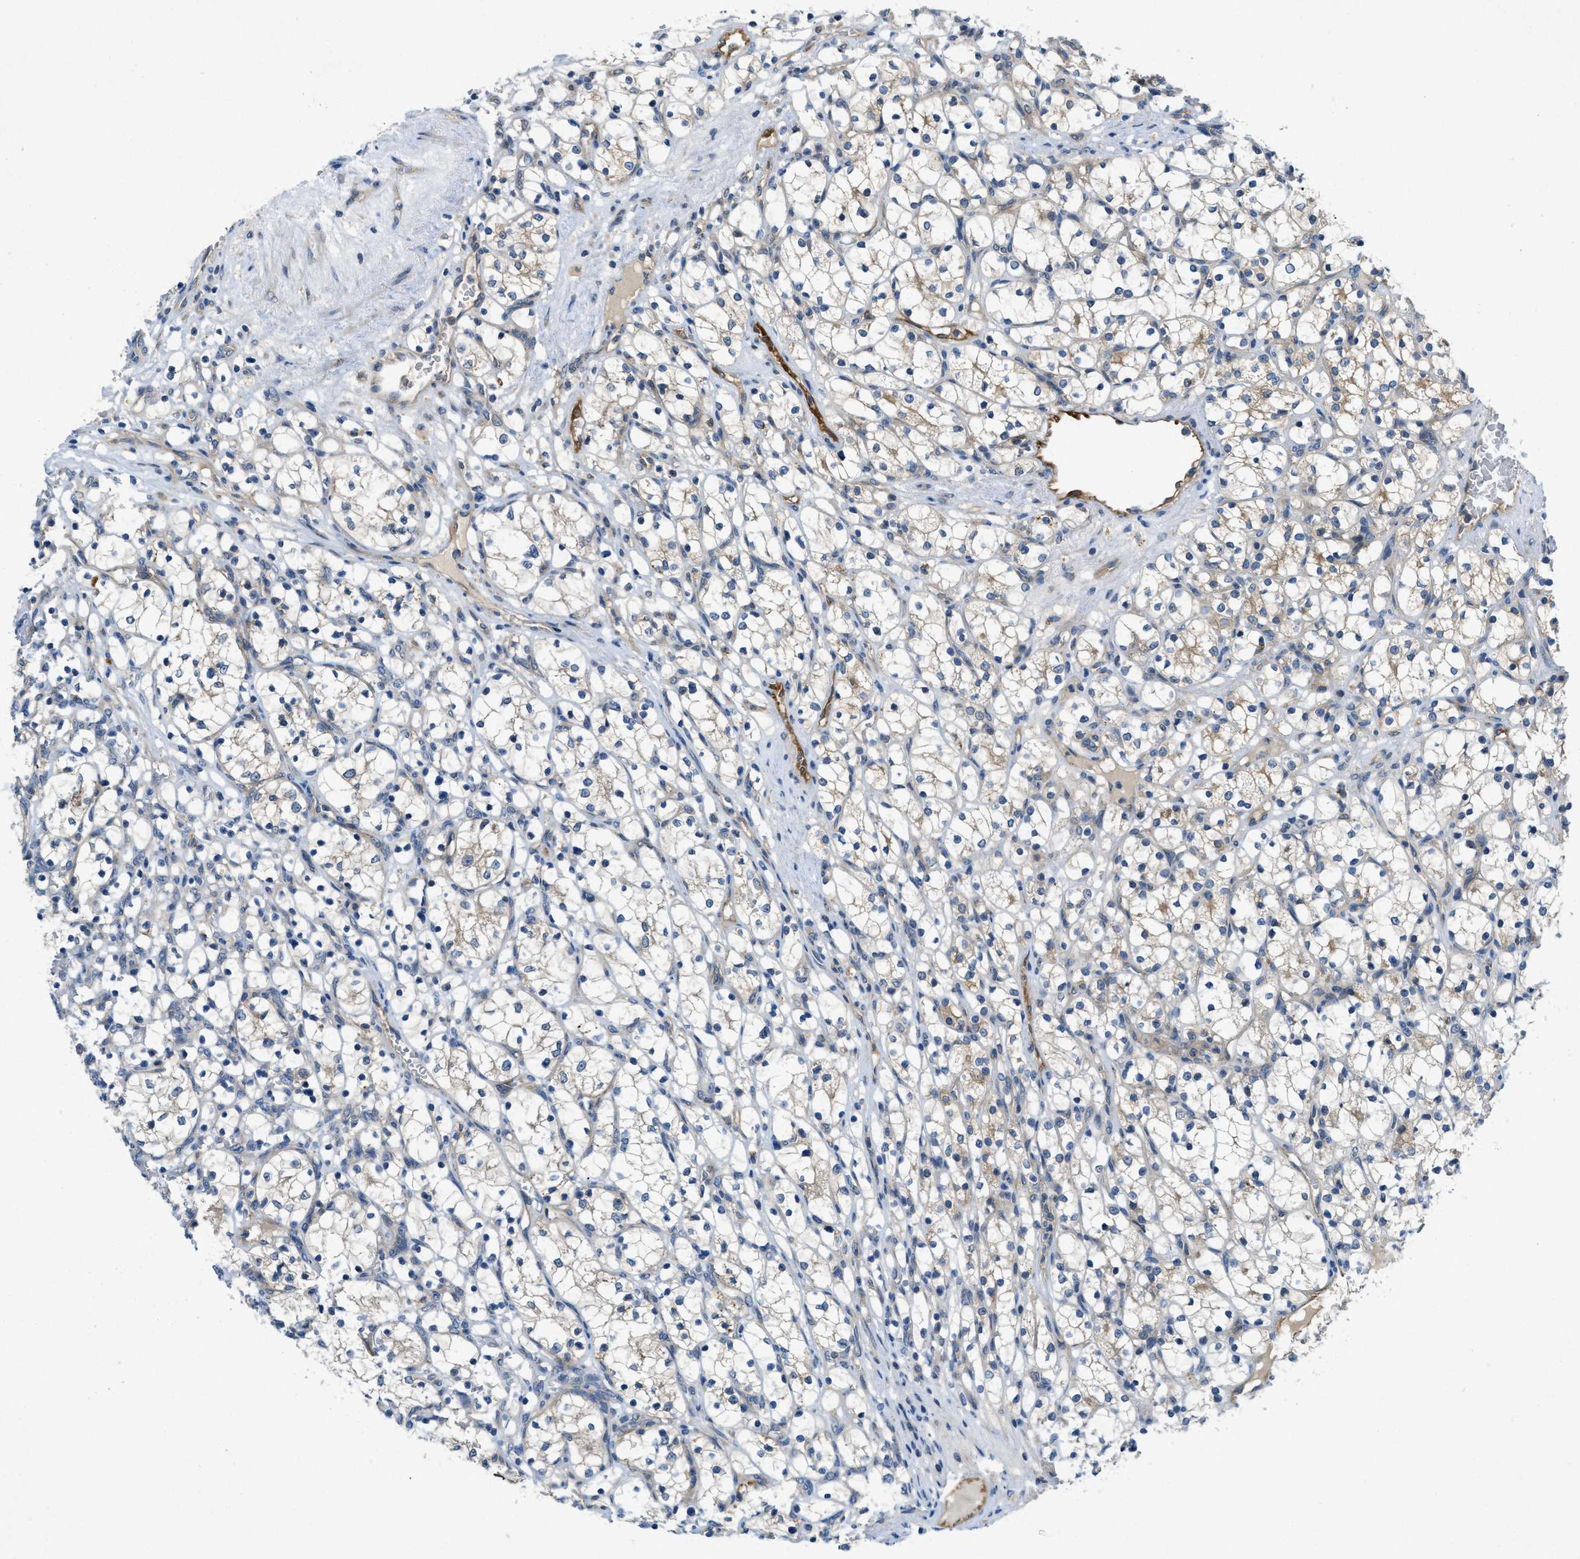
{"staining": {"intensity": "weak", "quantity": "<25%", "location": "cytoplasmic/membranous"}, "tissue": "renal cancer", "cell_type": "Tumor cells", "image_type": "cancer", "snomed": [{"axis": "morphology", "description": "Adenocarcinoma, NOS"}, {"axis": "topography", "description": "Kidney"}], "caption": "The IHC histopathology image has no significant staining in tumor cells of renal cancer (adenocarcinoma) tissue.", "gene": "RIPK2", "patient": {"sex": "female", "age": 69}}